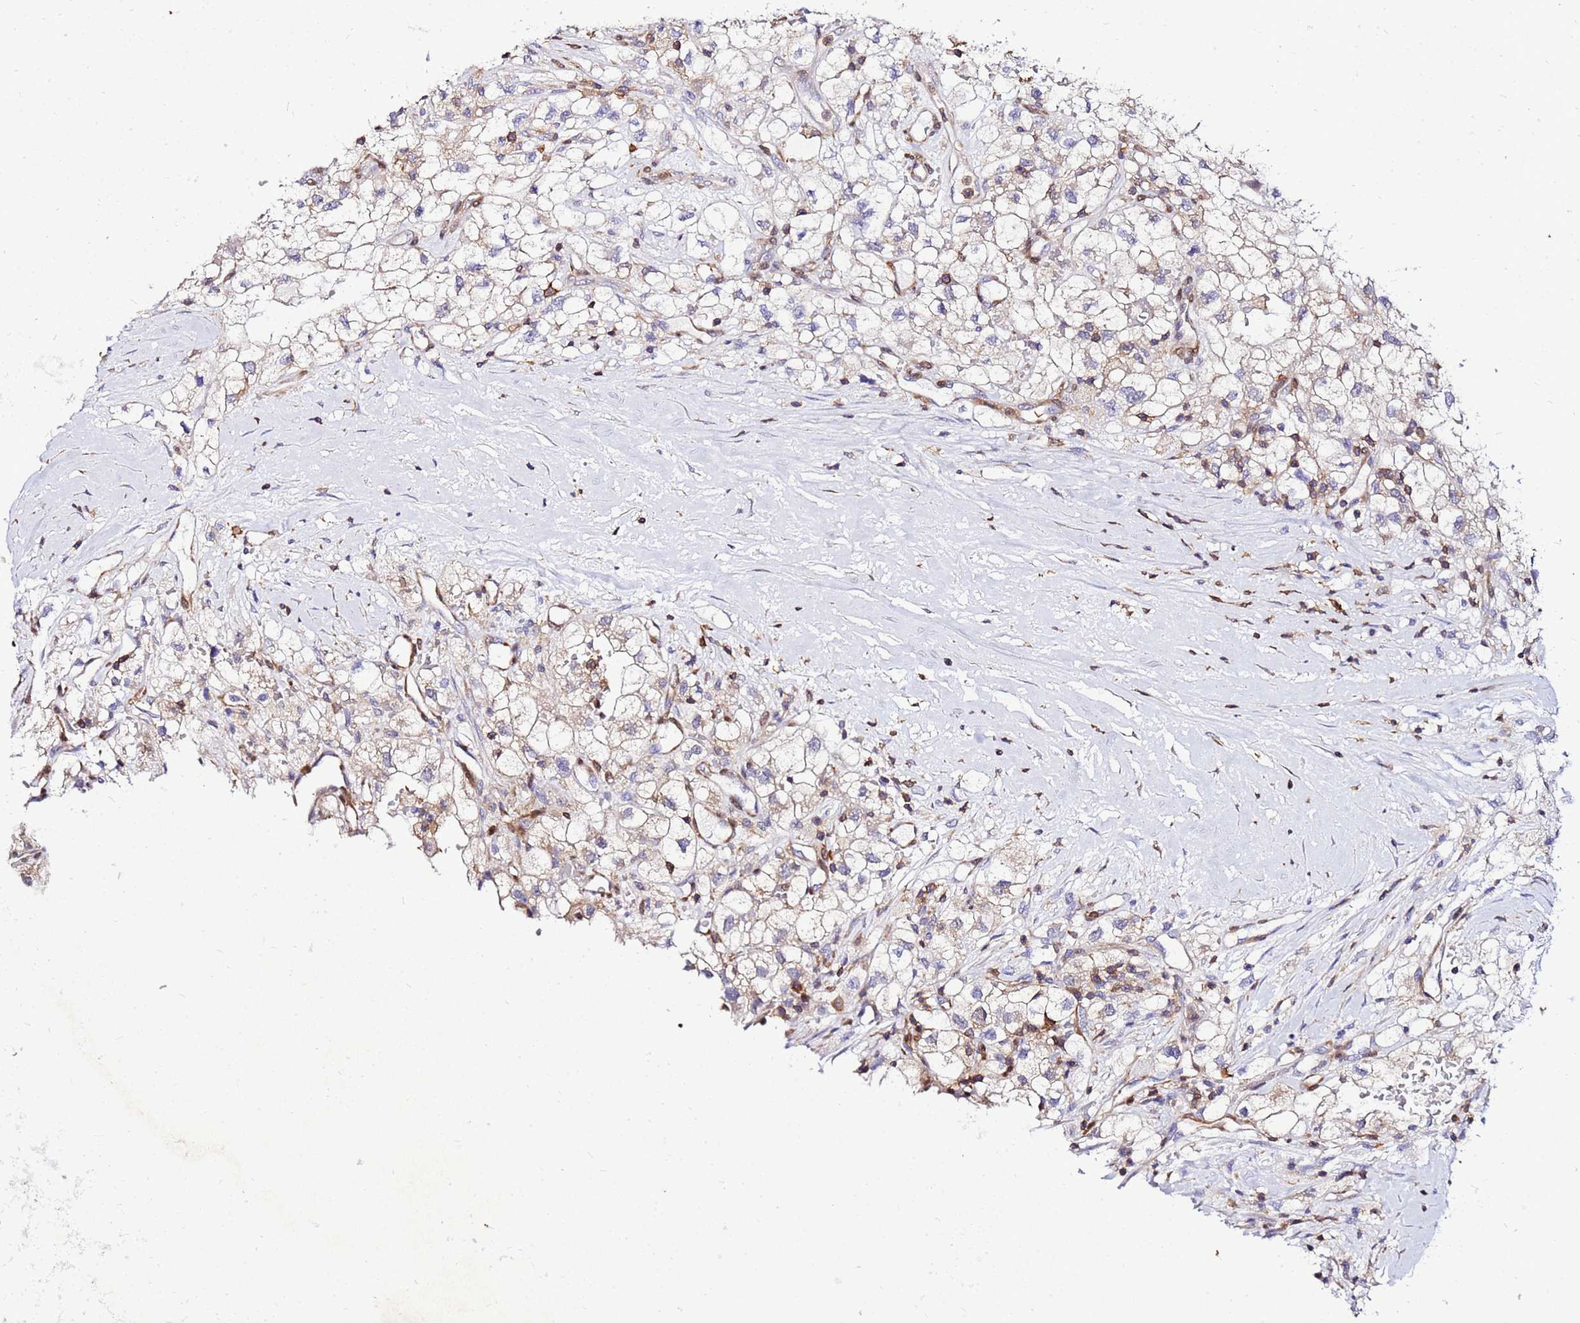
{"staining": {"intensity": "weak", "quantity": "<25%", "location": "cytoplasmic/membranous"}, "tissue": "renal cancer", "cell_type": "Tumor cells", "image_type": "cancer", "snomed": [{"axis": "morphology", "description": "Adenocarcinoma, NOS"}, {"axis": "topography", "description": "Kidney"}], "caption": "Adenocarcinoma (renal) was stained to show a protein in brown. There is no significant expression in tumor cells. (DAB (3,3'-diaminobenzidine) immunohistochemistry (IHC) with hematoxylin counter stain).", "gene": "DBNDD2", "patient": {"sex": "male", "age": 59}}